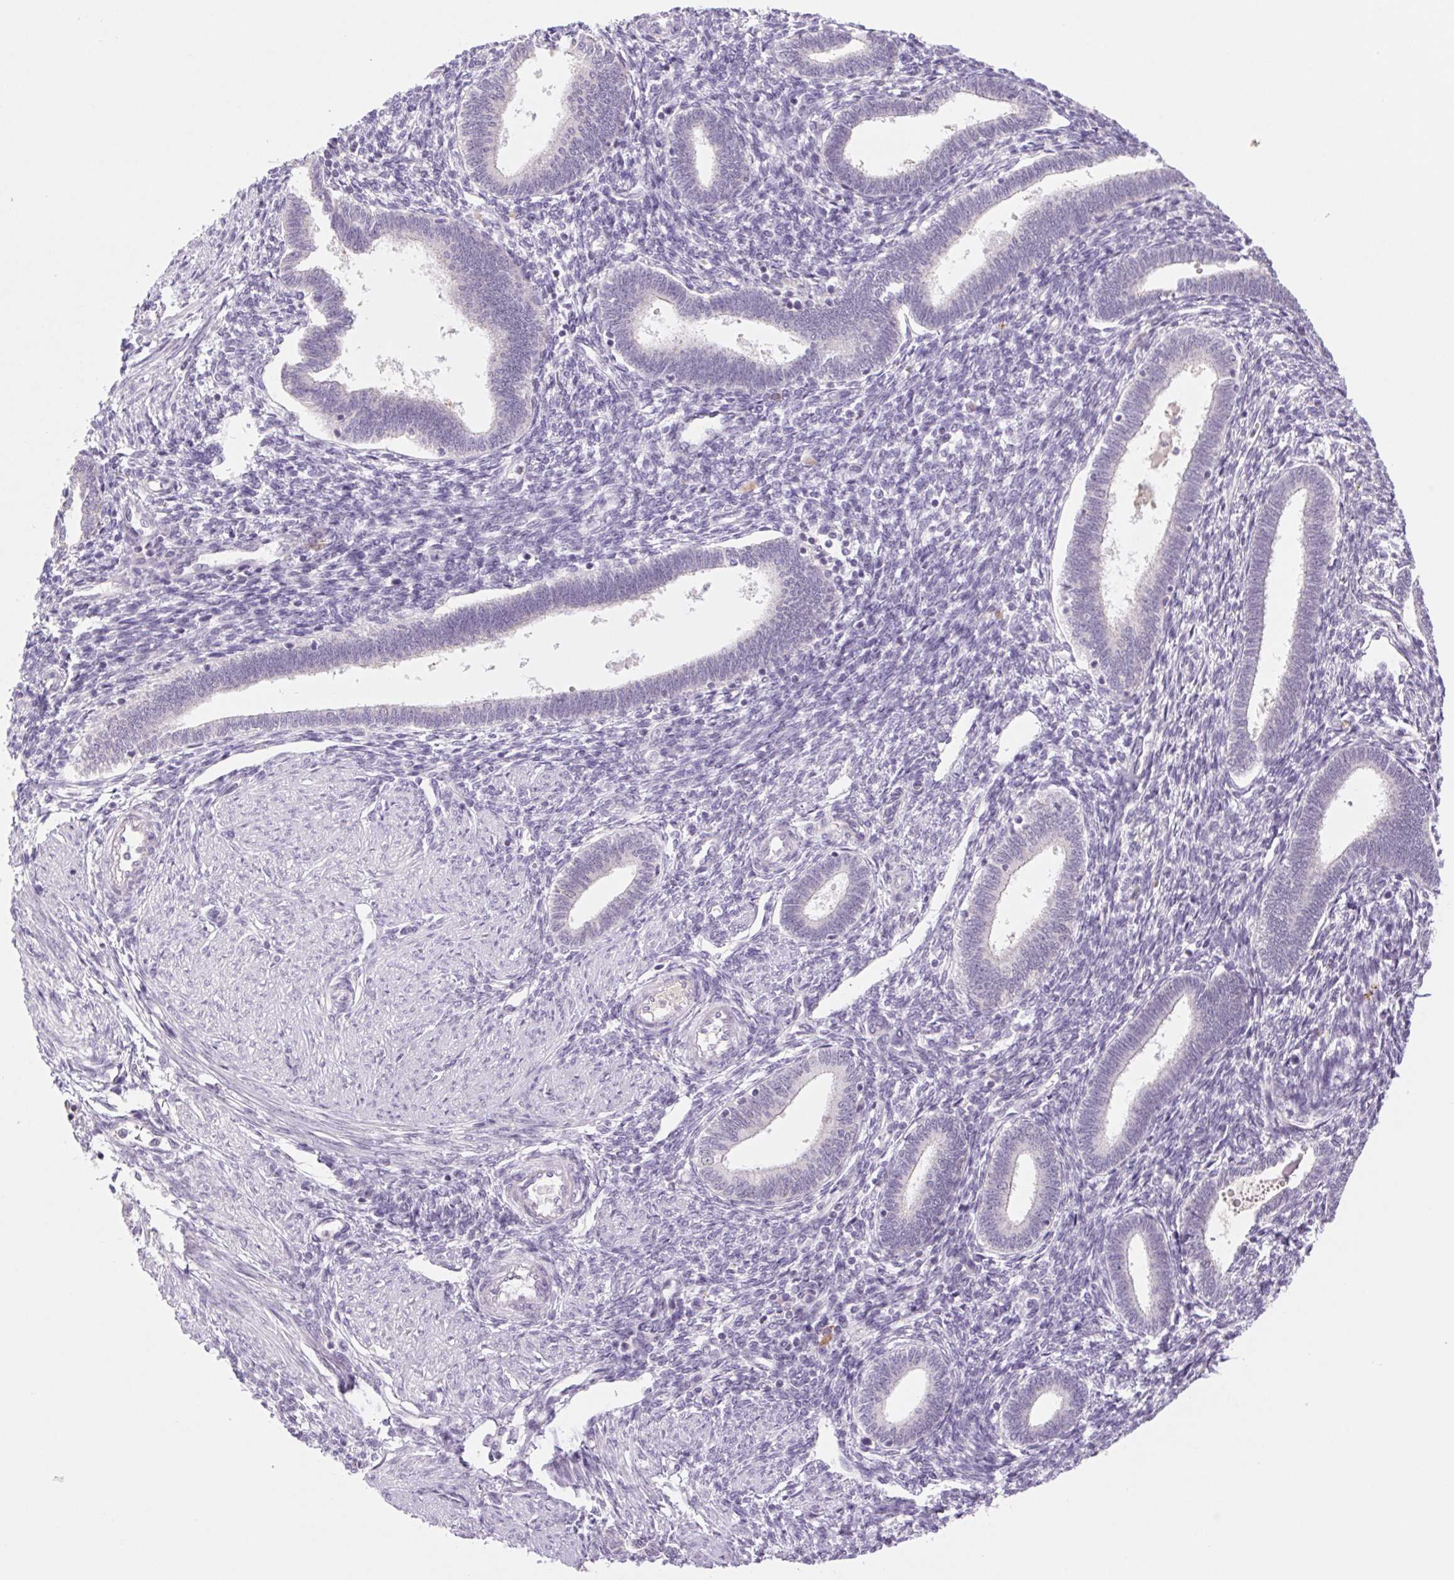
{"staining": {"intensity": "negative", "quantity": "none", "location": "none"}, "tissue": "endometrium", "cell_type": "Cells in endometrial stroma", "image_type": "normal", "snomed": [{"axis": "morphology", "description": "Normal tissue, NOS"}, {"axis": "topography", "description": "Endometrium"}], "caption": "High power microscopy histopathology image of an immunohistochemistry micrograph of unremarkable endometrium, revealing no significant expression in cells in endometrial stroma. Nuclei are stained in blue.", "gene": "KRT1", "patient": {"sex": "female", "age": 42}}